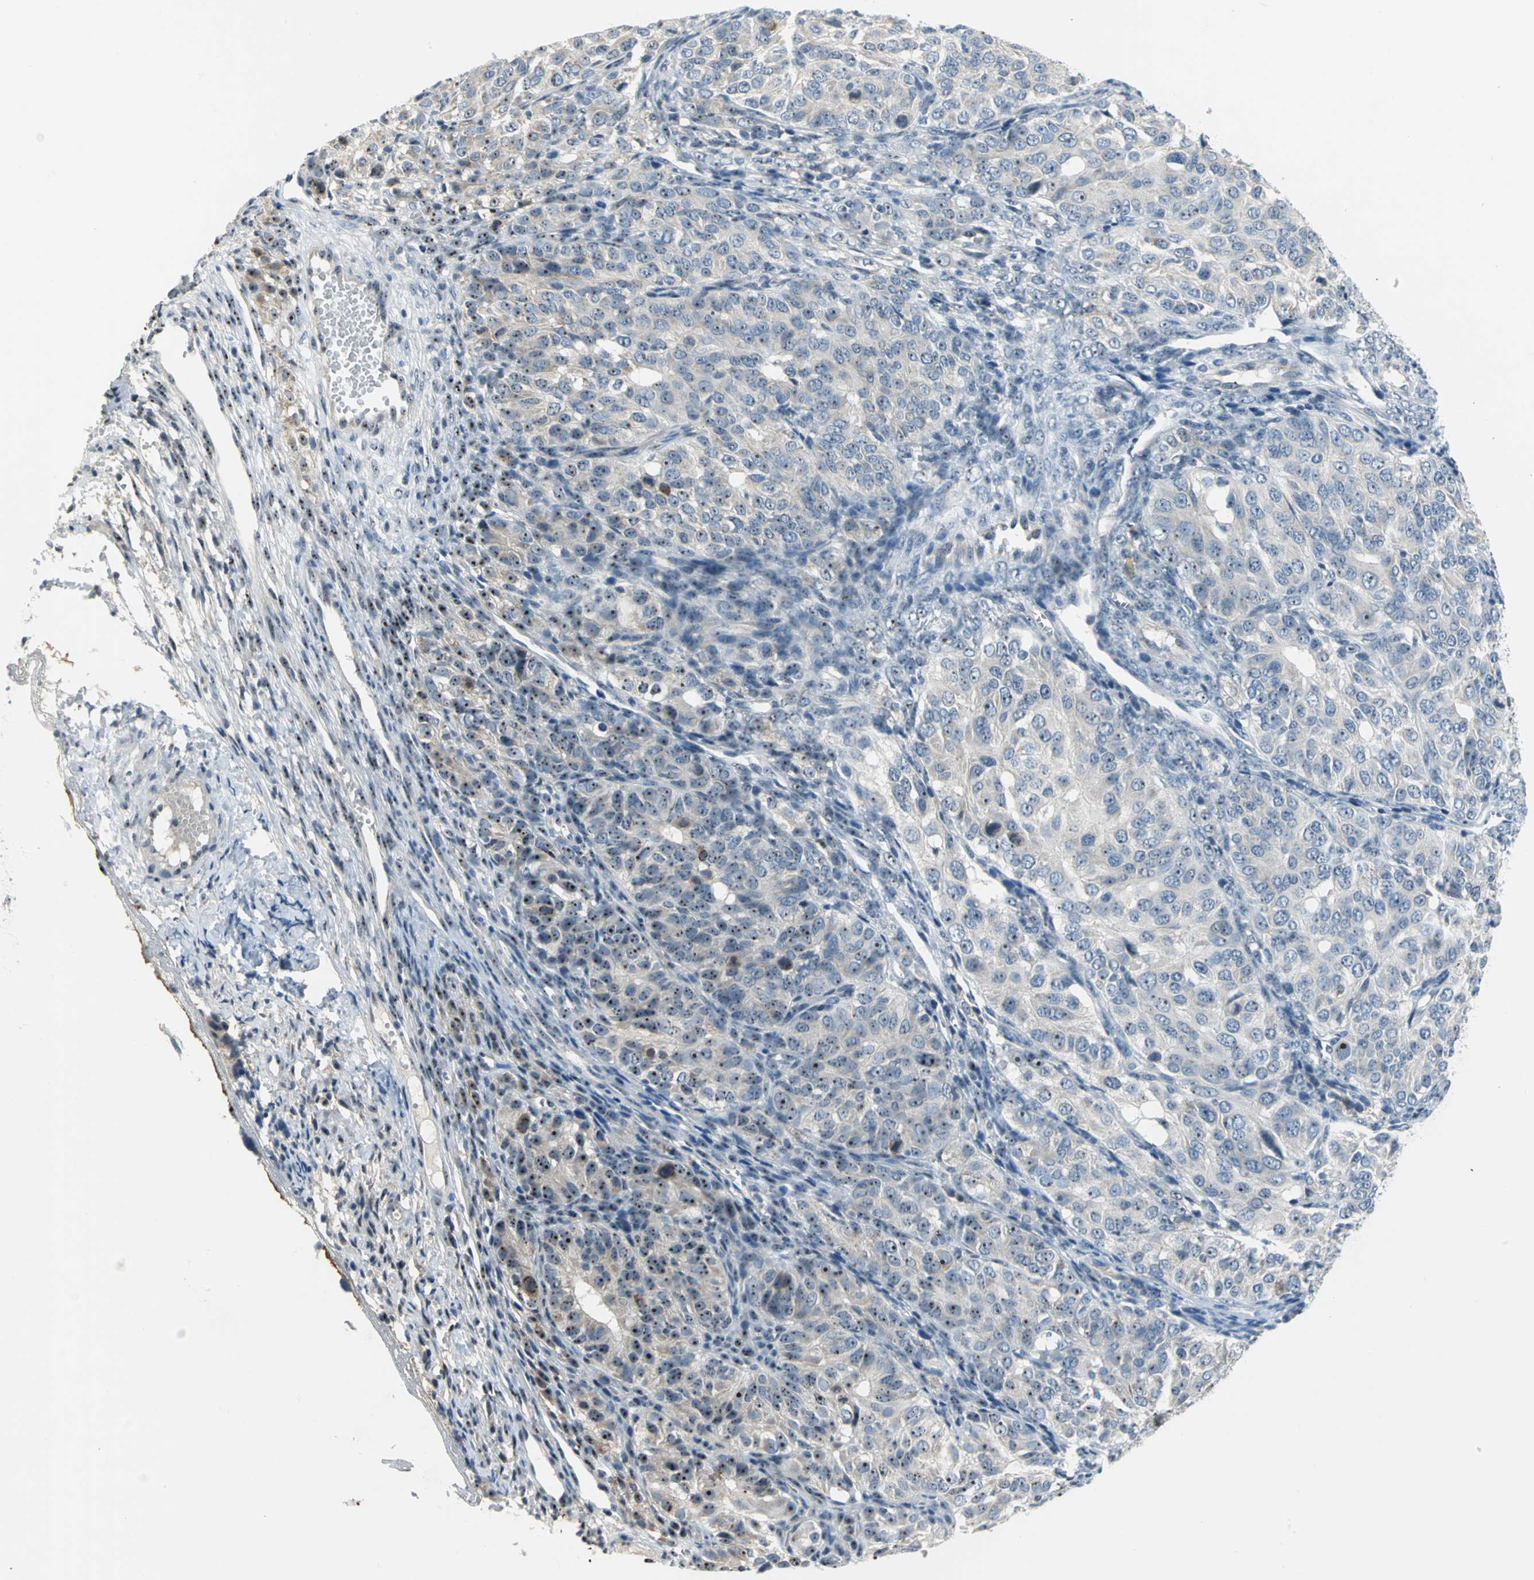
{"staining": {"intensity": "moderate", "quantity": "25%-75%", "location": "nuclear"}, "tissue": "ovarian cancer", "cell_type": "Tumor cells", "image_type": "cancer", "snomed": [{"axis": "morphology", "description": "Carcinoma, endometroid"}, {"axis": "topography", "description": "Ovary"}], "caption": "Tumor cells display medium levels of moderate nuclear expression in approximately 25%-75% of cells in ovarian endometroid carcinoma.", "gene": "MYBBP1A", "patient": {"sex": "female", "age": 51}}